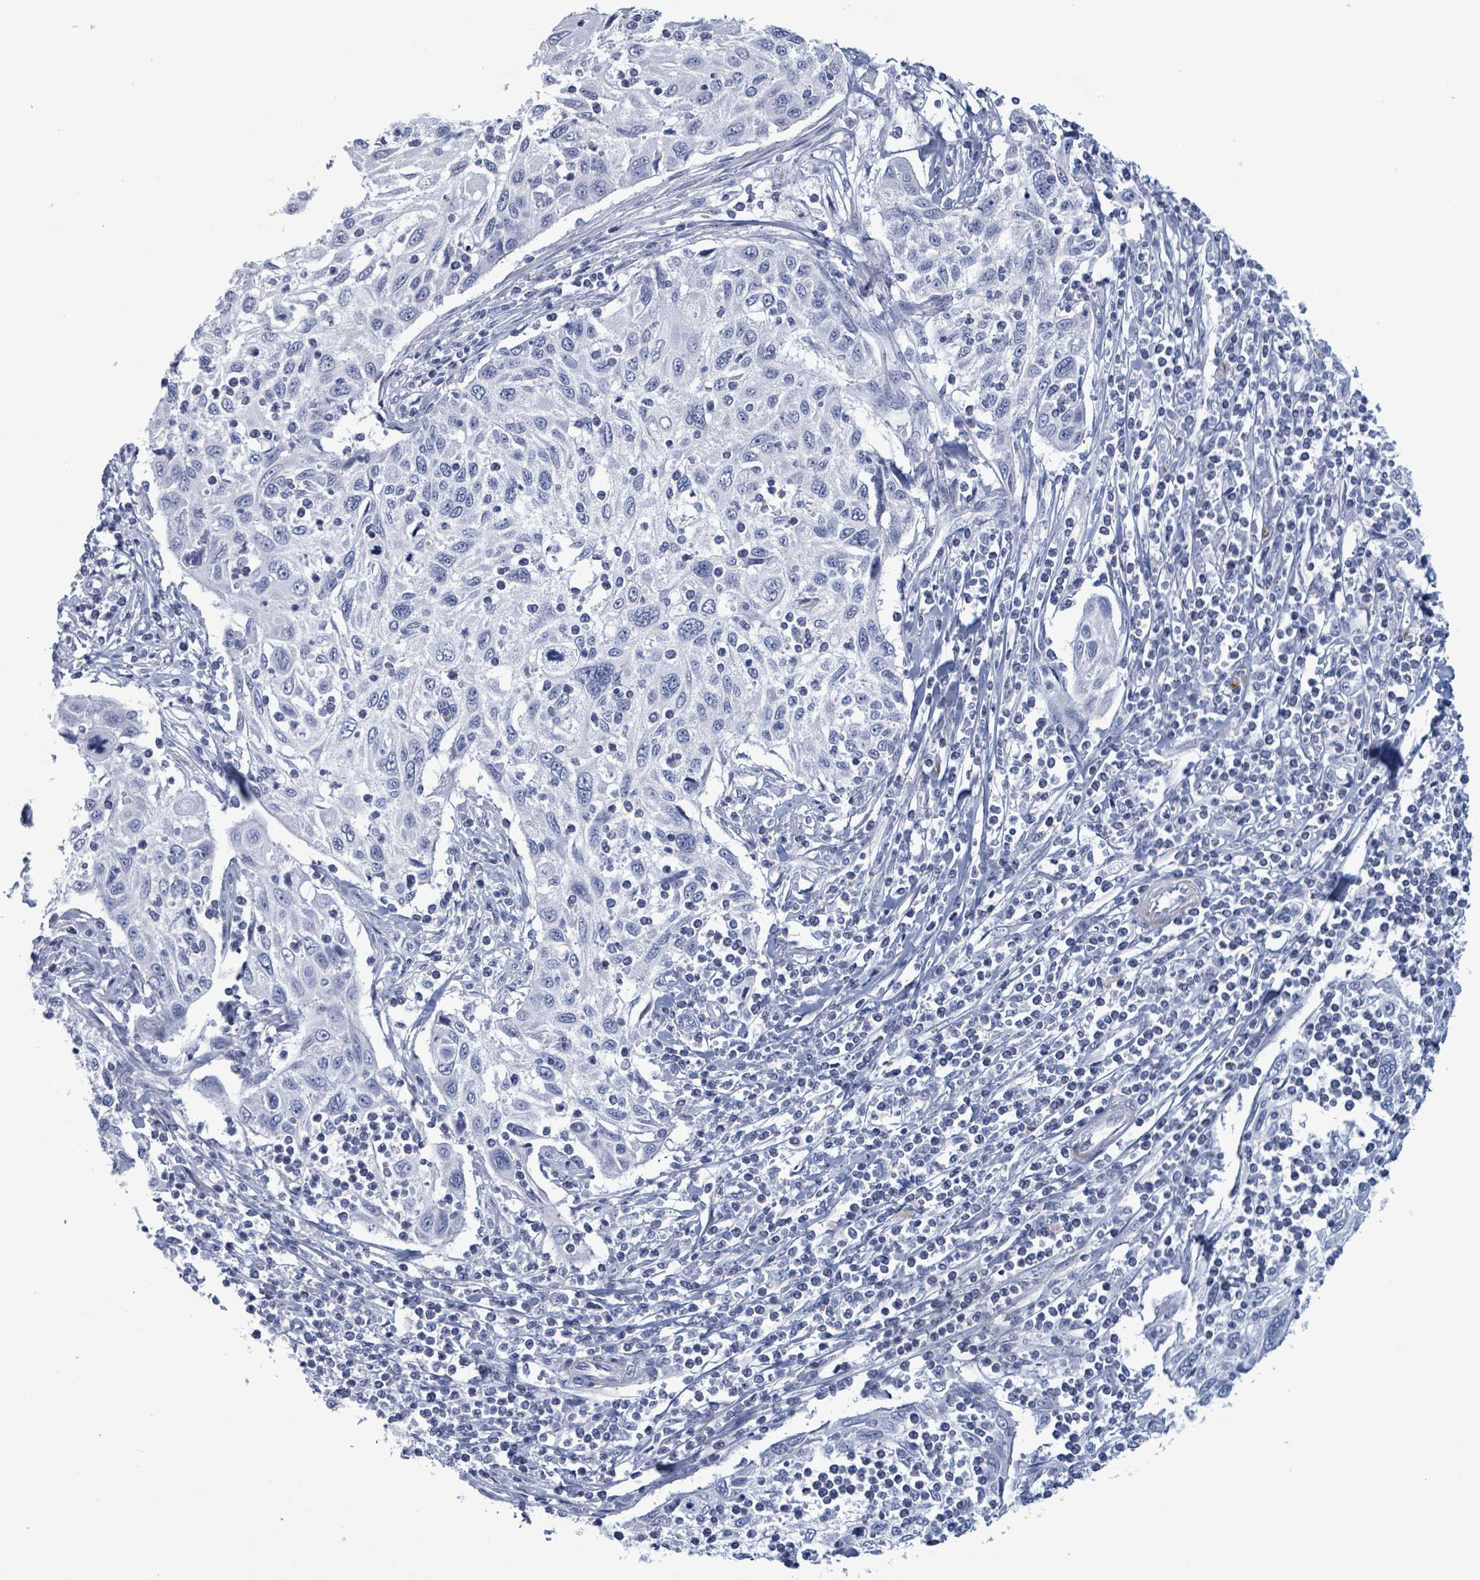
{"staining": {"intensity": "negative", "quantity": "none", "location": "none"}, "tissue": "cervical cancer", "cell_type": "Tumor cells", "image_type": "cancer", "snomed": [{"axis": "morphology", "description": "Squamous cell carcinoma, NOS"}, {"axis": "topography", "description": "Cervix"}], "caption": "A high-resolution photomicrograph shows immunohistochemistry staining of cervical squamous cell carcinoma, which demonstrates no significant expression in tumor cells. (Stains: DAB immunohistochemistry with hematoxylin counter stain, Microscopy: brightfield microscopy at high magnification).", "gene": "ZNF771", "patient": {"sex": "female", "age": 70}}